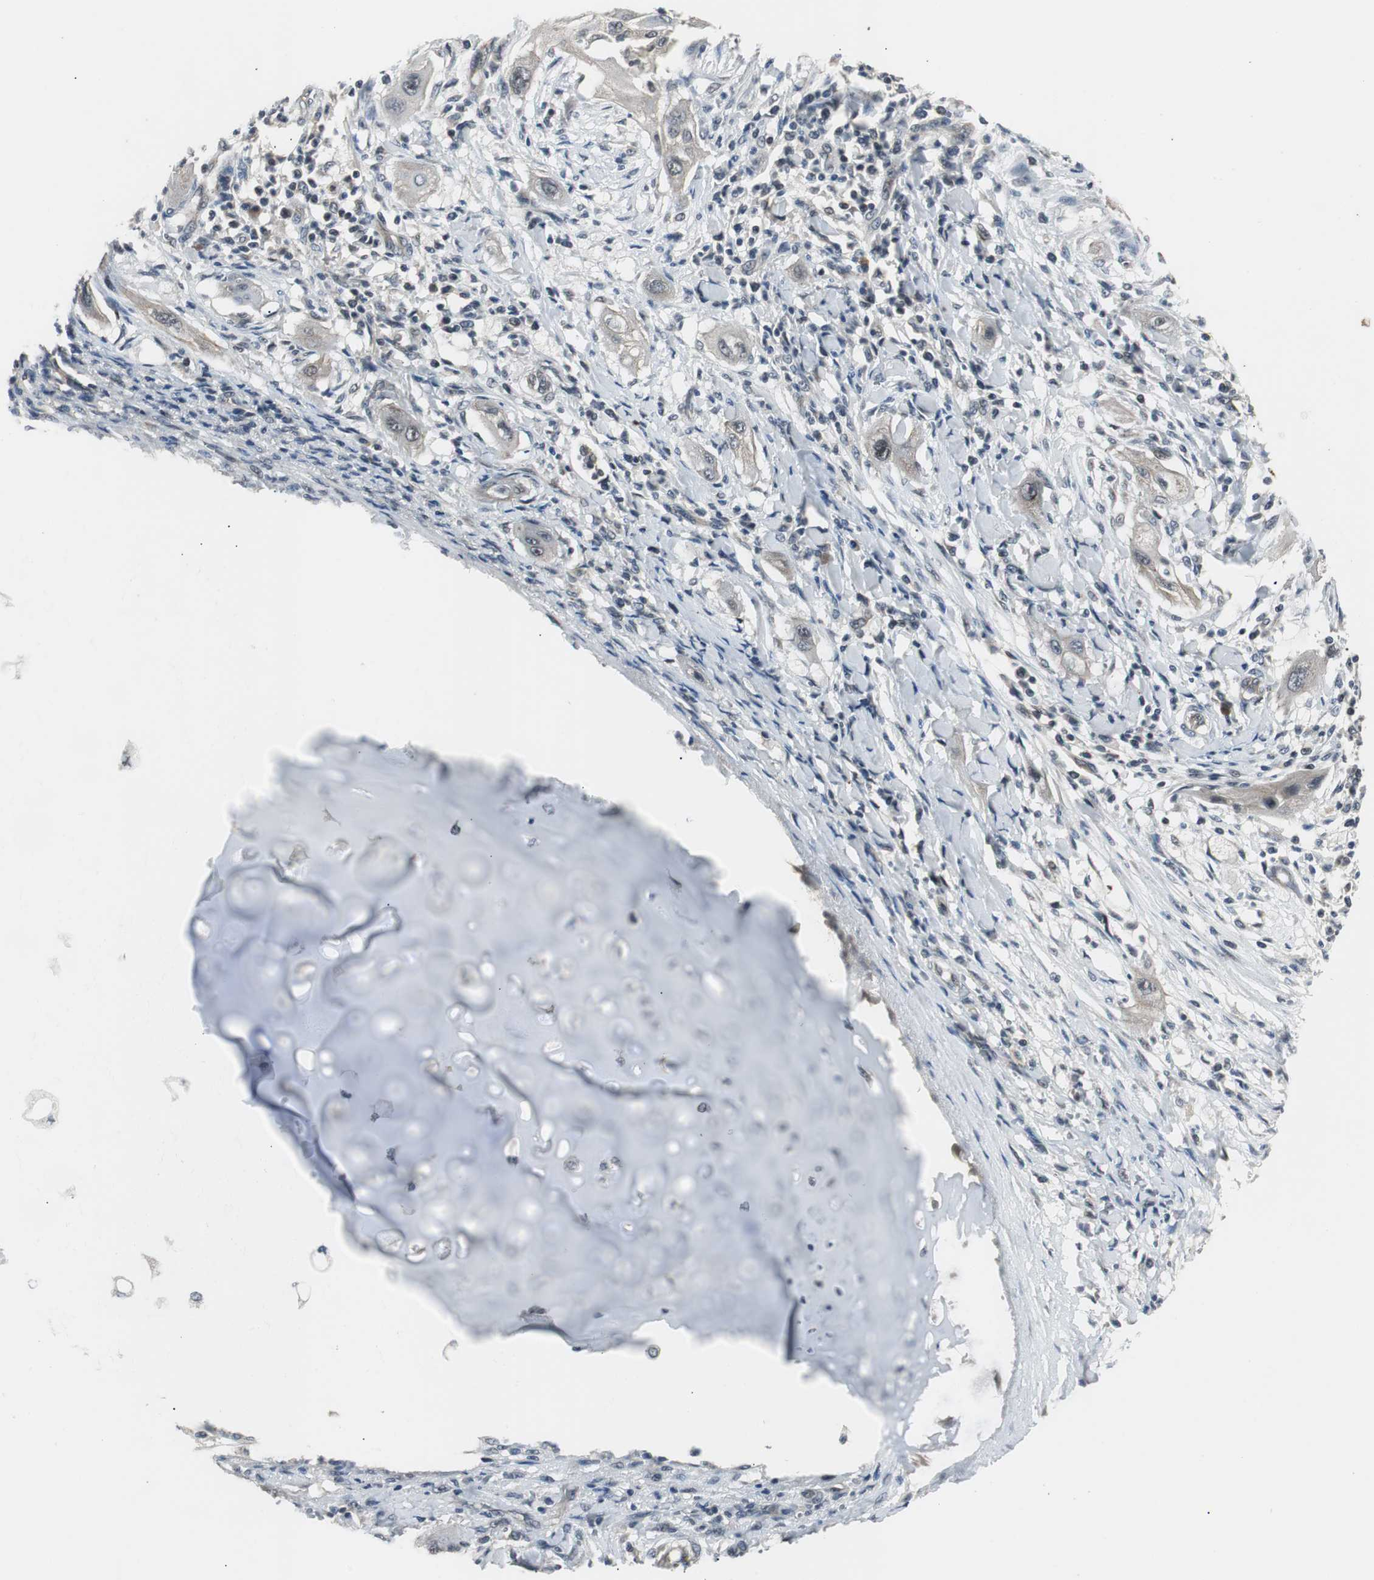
{"staining": {"intensity": "weak", "quantity": ">75%", "location": "cytoplasmic/membranous"}, "tissue": "lung cancer", "cell_type": "Tumor cells", "image_type": "cancer", "snomed": [{"axis": "morphology", "description": "Squamous cell carcinoma, NOS"}, {"axis": "topography", "description": "Lung"}], "caption": "Protein staining of squamous cell carcinoma (lung) tissue reveals weak cytoplasmic/membranous staining in about >75% of tumor cells.", "gene": "ZMPSTE24", "patient": {"sex": "female", "age": 47}}